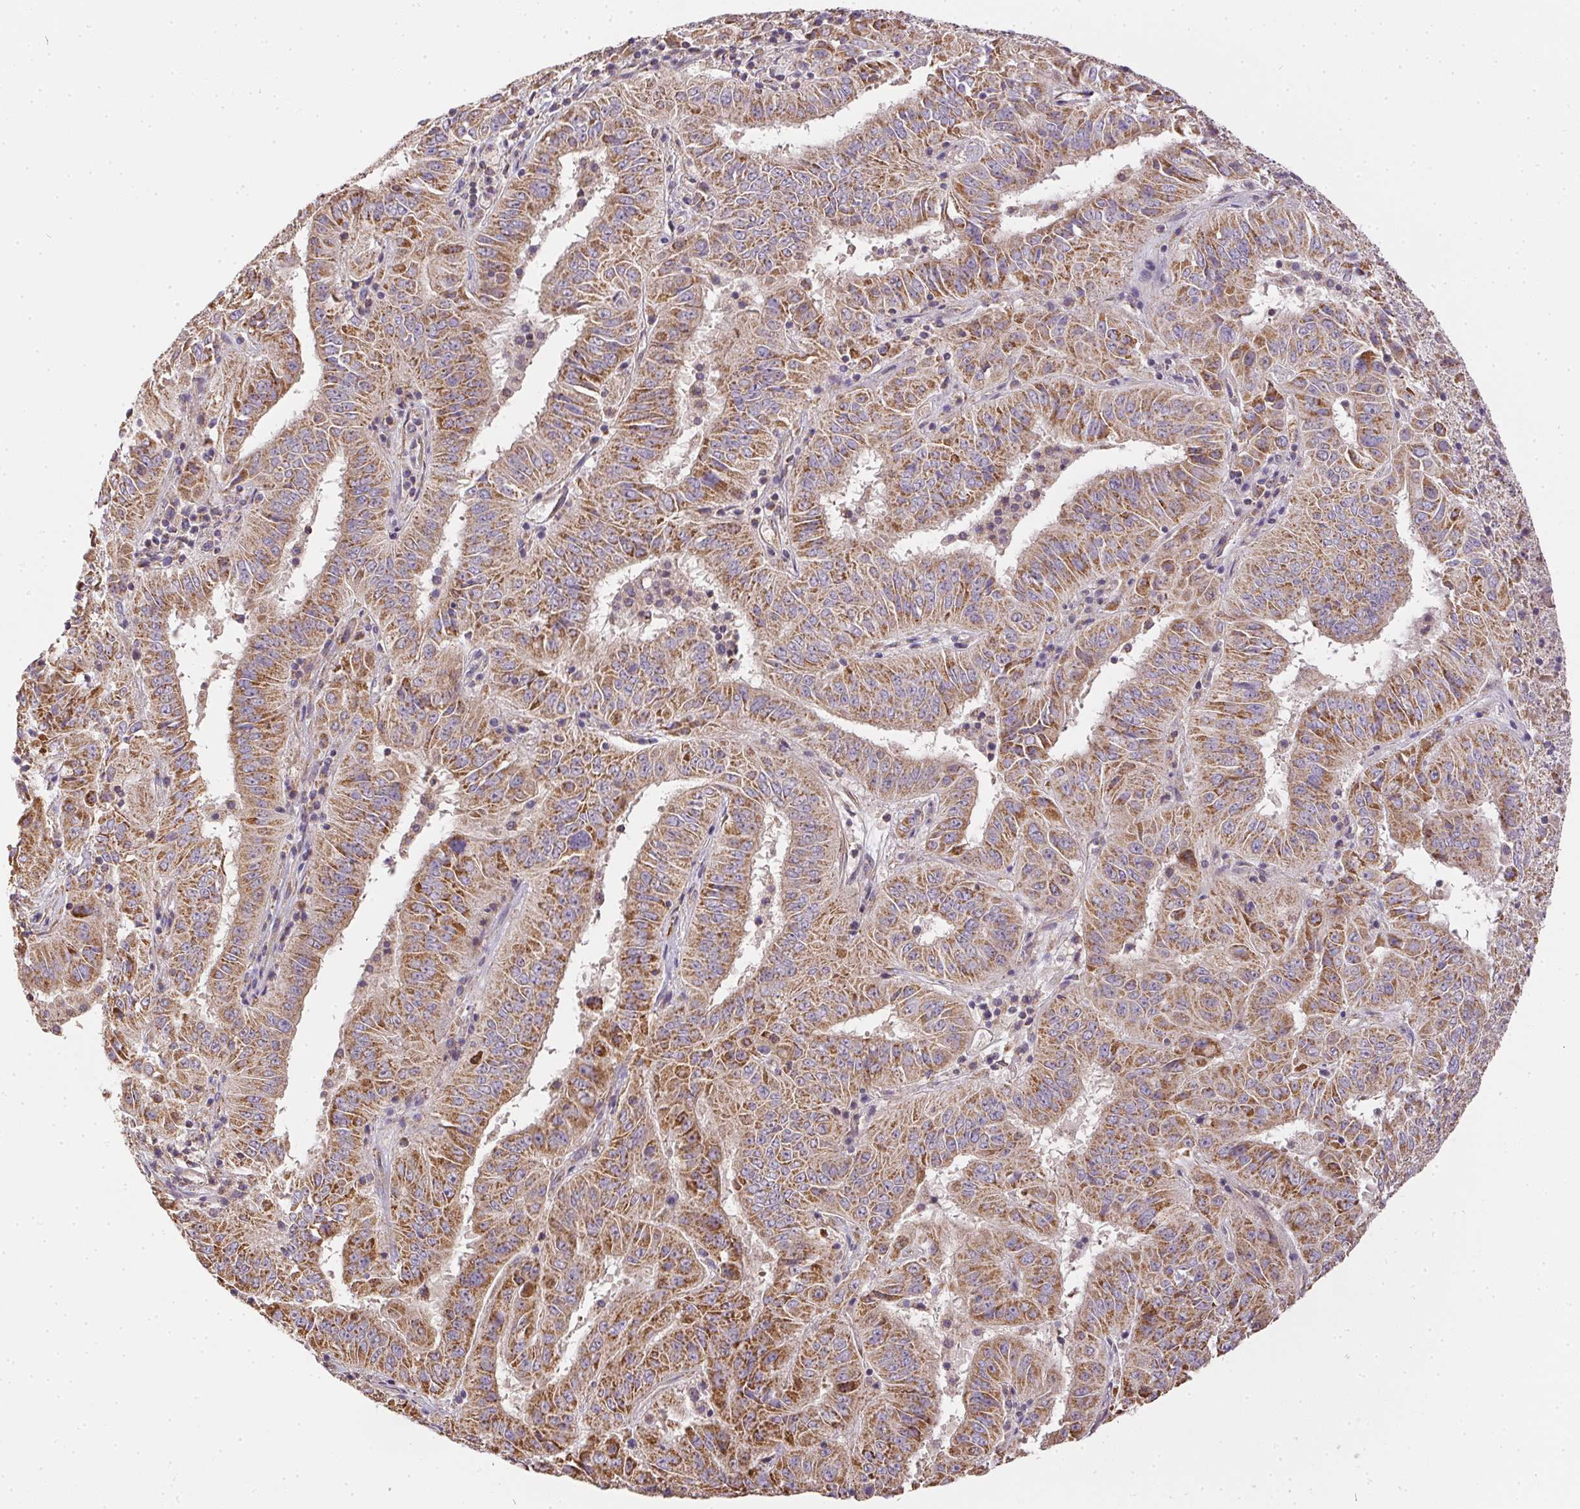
{"staining": {"intensity": "moderate", "quantity": ">75%", "location": "cytoplasmic/membranous"}, "tissue": "pancreatic cancer", "cell_type": "Tumor cells", "image_type": "cancer", "snomed": [{"axis": "morphology", "description": "Adenocarcinoma, NOS"}, {"axis": "topography", "description": "Pancreas"}], "caption": "An immunohistochemistry photomicrograph of neoplastic tissue is shown. Protein staining in brown labels moderate cytoplasmic/membranous positivity in pancreatic cancer within tumor cells.", "gene": "REV3L", "patient": {"sex": "male", "age": 63}}